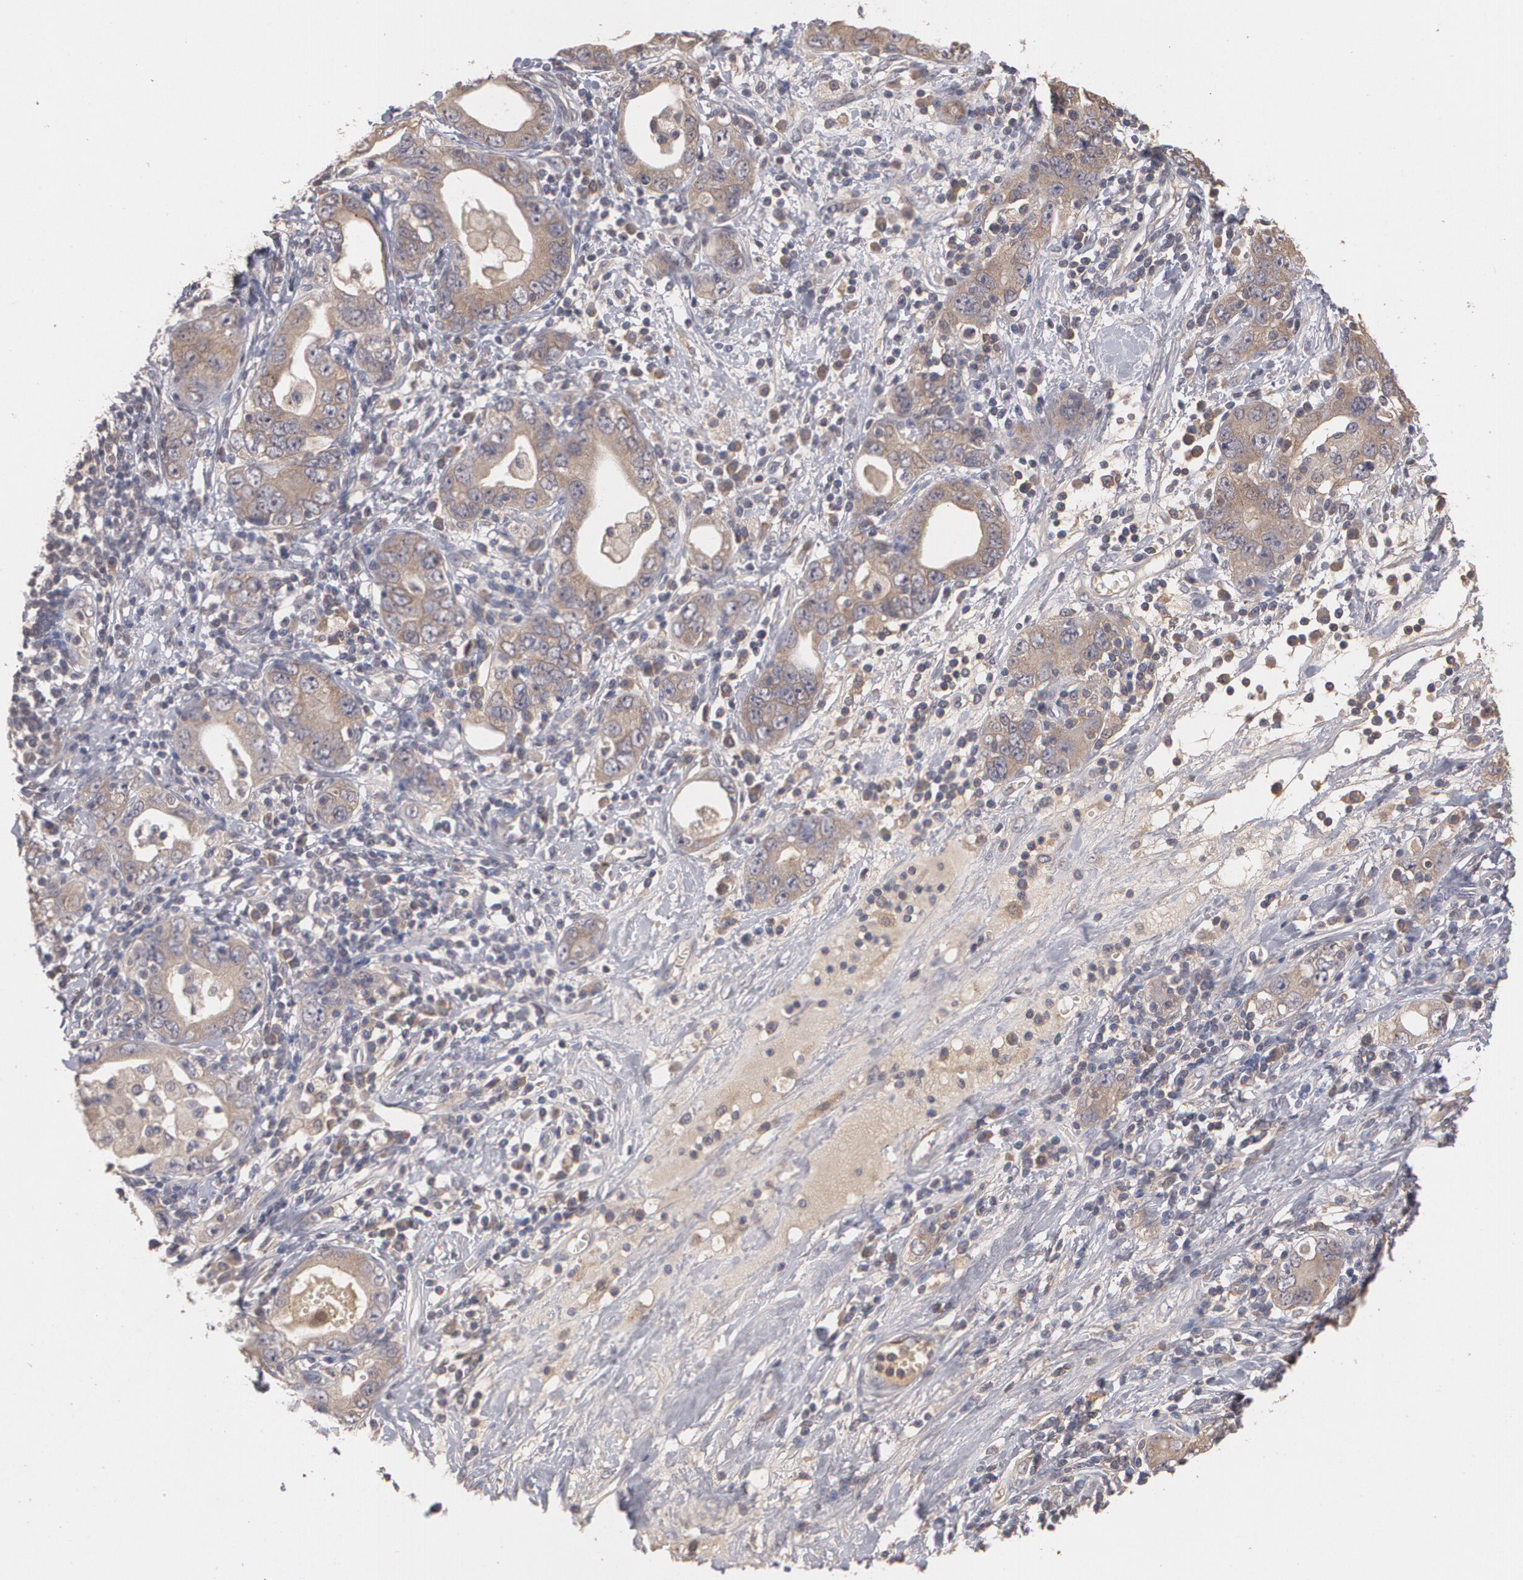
{"staining": {"intensity": "weak", "quantity": ">75%", "location": "cytoplasmic/membranous"}, "tissue": "stomach cancer", "cell_type": "Tumor cells", "image_type": "cancer", "snomed": [{"axis": "morphology", "description": "Adenocarcinoma, NOS"}, {"axis": "topography", "description": "Stomach, lower"}], "caption": "Immunohistochemistry (IHC) micrograph of neoplastic tissue: stomach adenocarcinoma stained using IHC reveals low levels of weak protein expression localized specifically in the cytoplasmic/membranous of tumor cells, appearing as a cytoplasmic/membranous brown color.", "gene": "ARF6", "patient": {"sex": "female", "age": 93}}